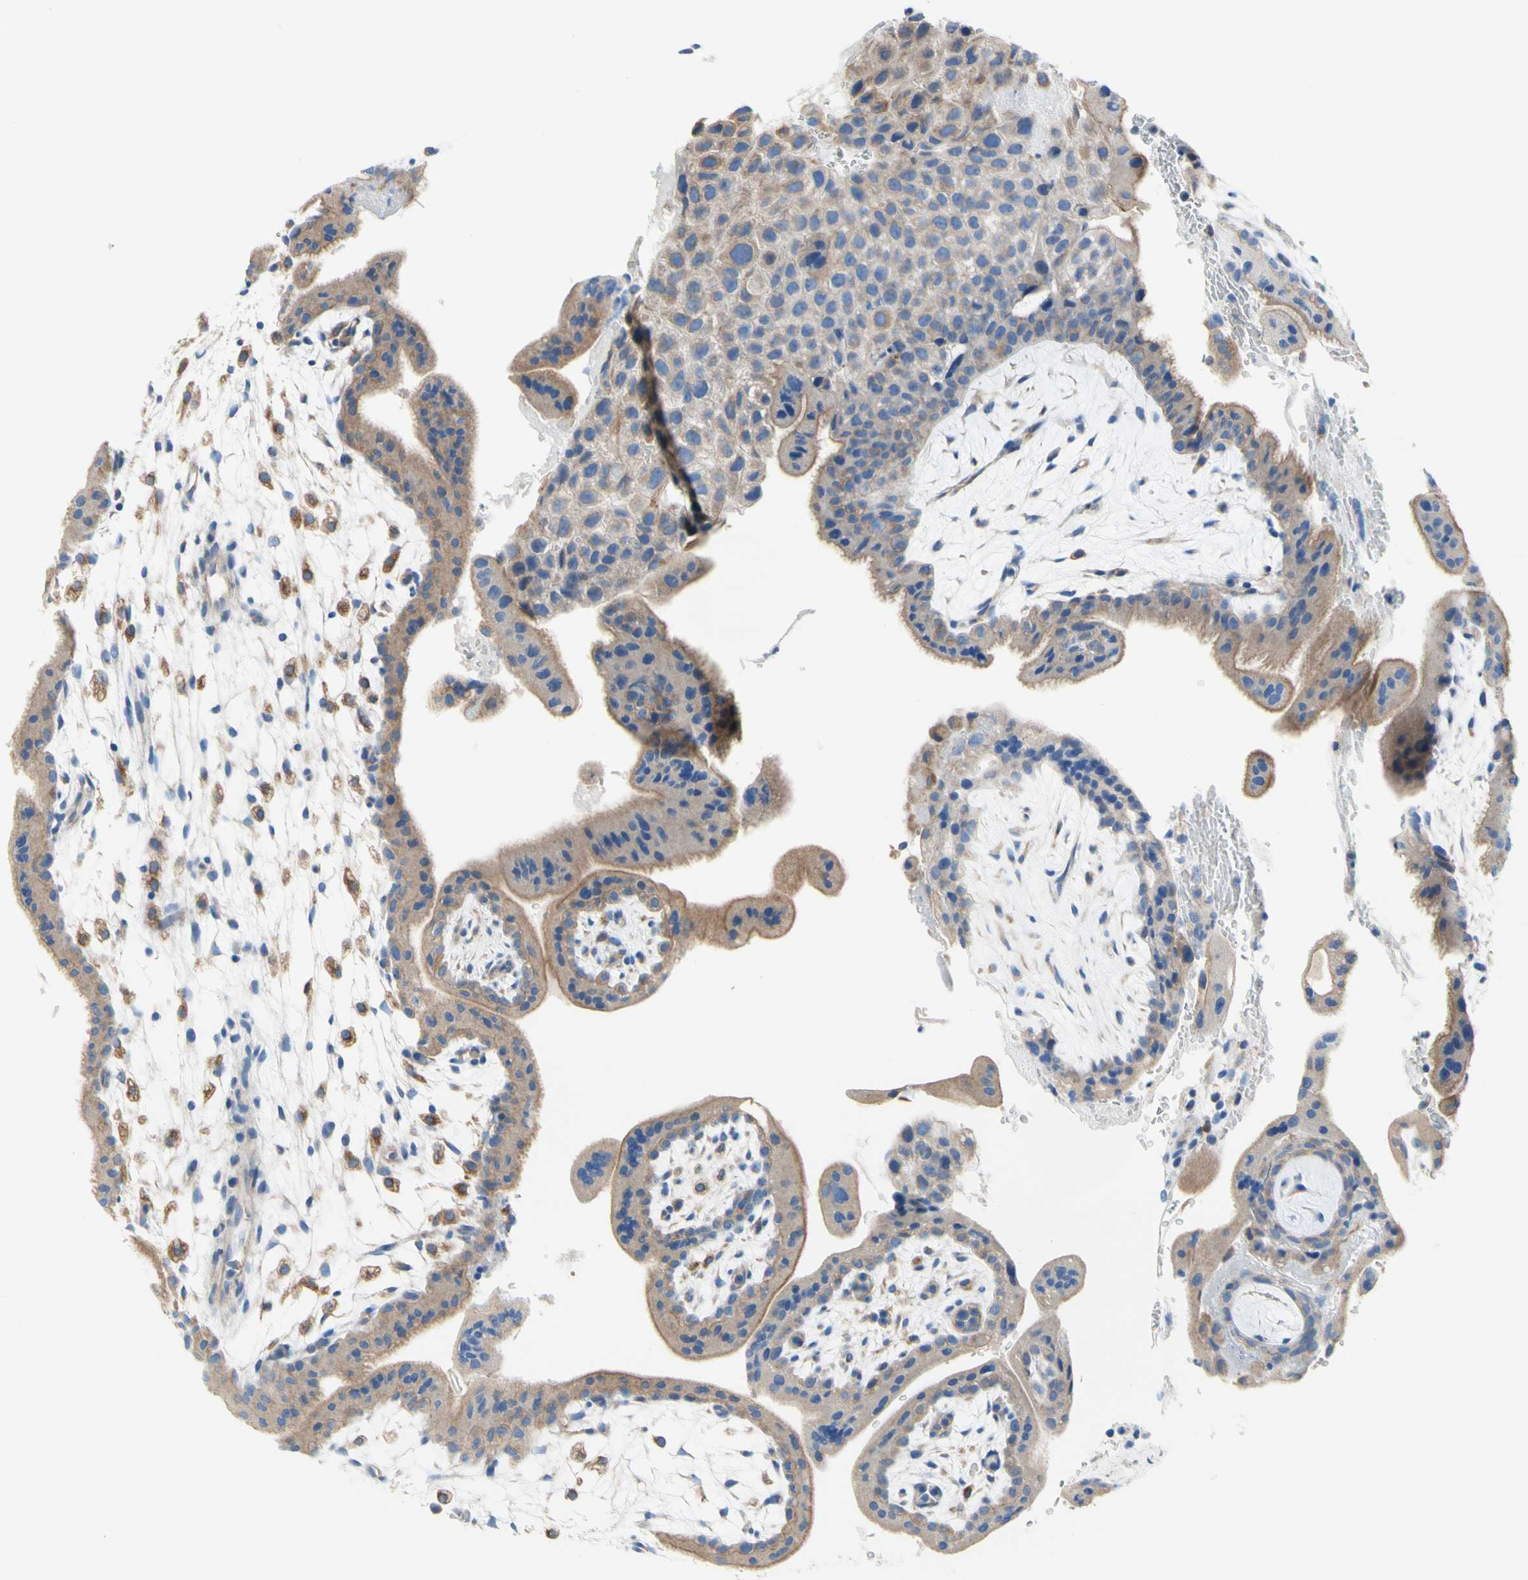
{"staining": {"intensity": "weak", "quantity": "<25%", "location": "cytoplasmic/membranous"}, "tissue": "placenta", "cell_type": "Decidual cells", "image_type": "normal", "snomed": [{"axis": "morphology", "description": "Normal tissue, NOS"}, {"axis": "topography", "description": "Placenta"}], "caption": "The histopathology image demonstrates no significant expression in decidual cells of placenta.", "gene": "RETREG2", "patient": {"sex": "female", "age": 35}}